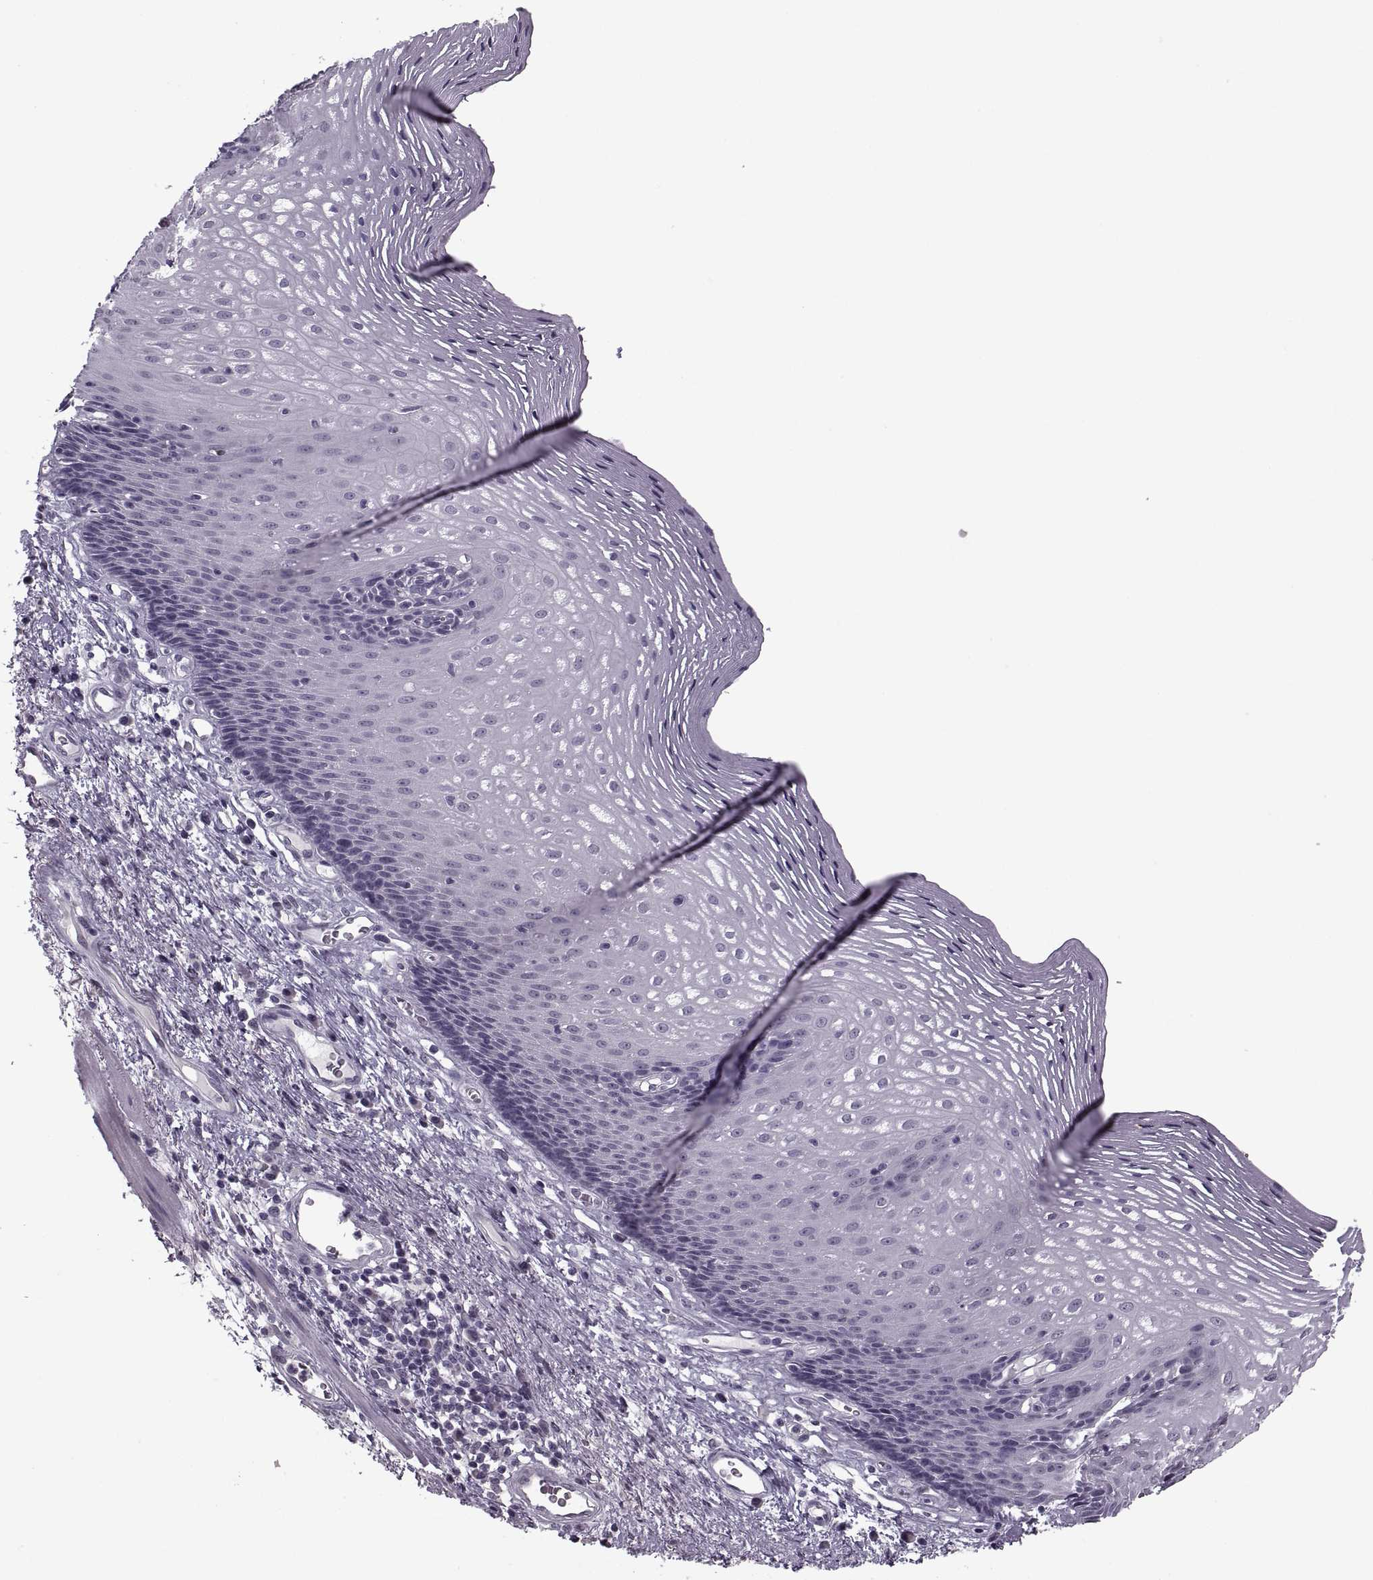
{"staining": {"intensity": "negative", "quantity": "none", "location": "none"}, "tissue": "esophagus", "cell_type": "Squamous epithelial cells", "image_type": "normal", "snomed": [{"axis": "morphology", "description": "Normal tissue, NOS"}, {"axis": "topography", "description": "Esophagus"}], "caption": "Immunohistochemistry (IHC) image of normal esophagus: esophagus stained with DAB shows no significant protein positivity in squamous epithelial cells.", "gene": "PAGE2B", "patient": {"sex": "male", "age": 76}}